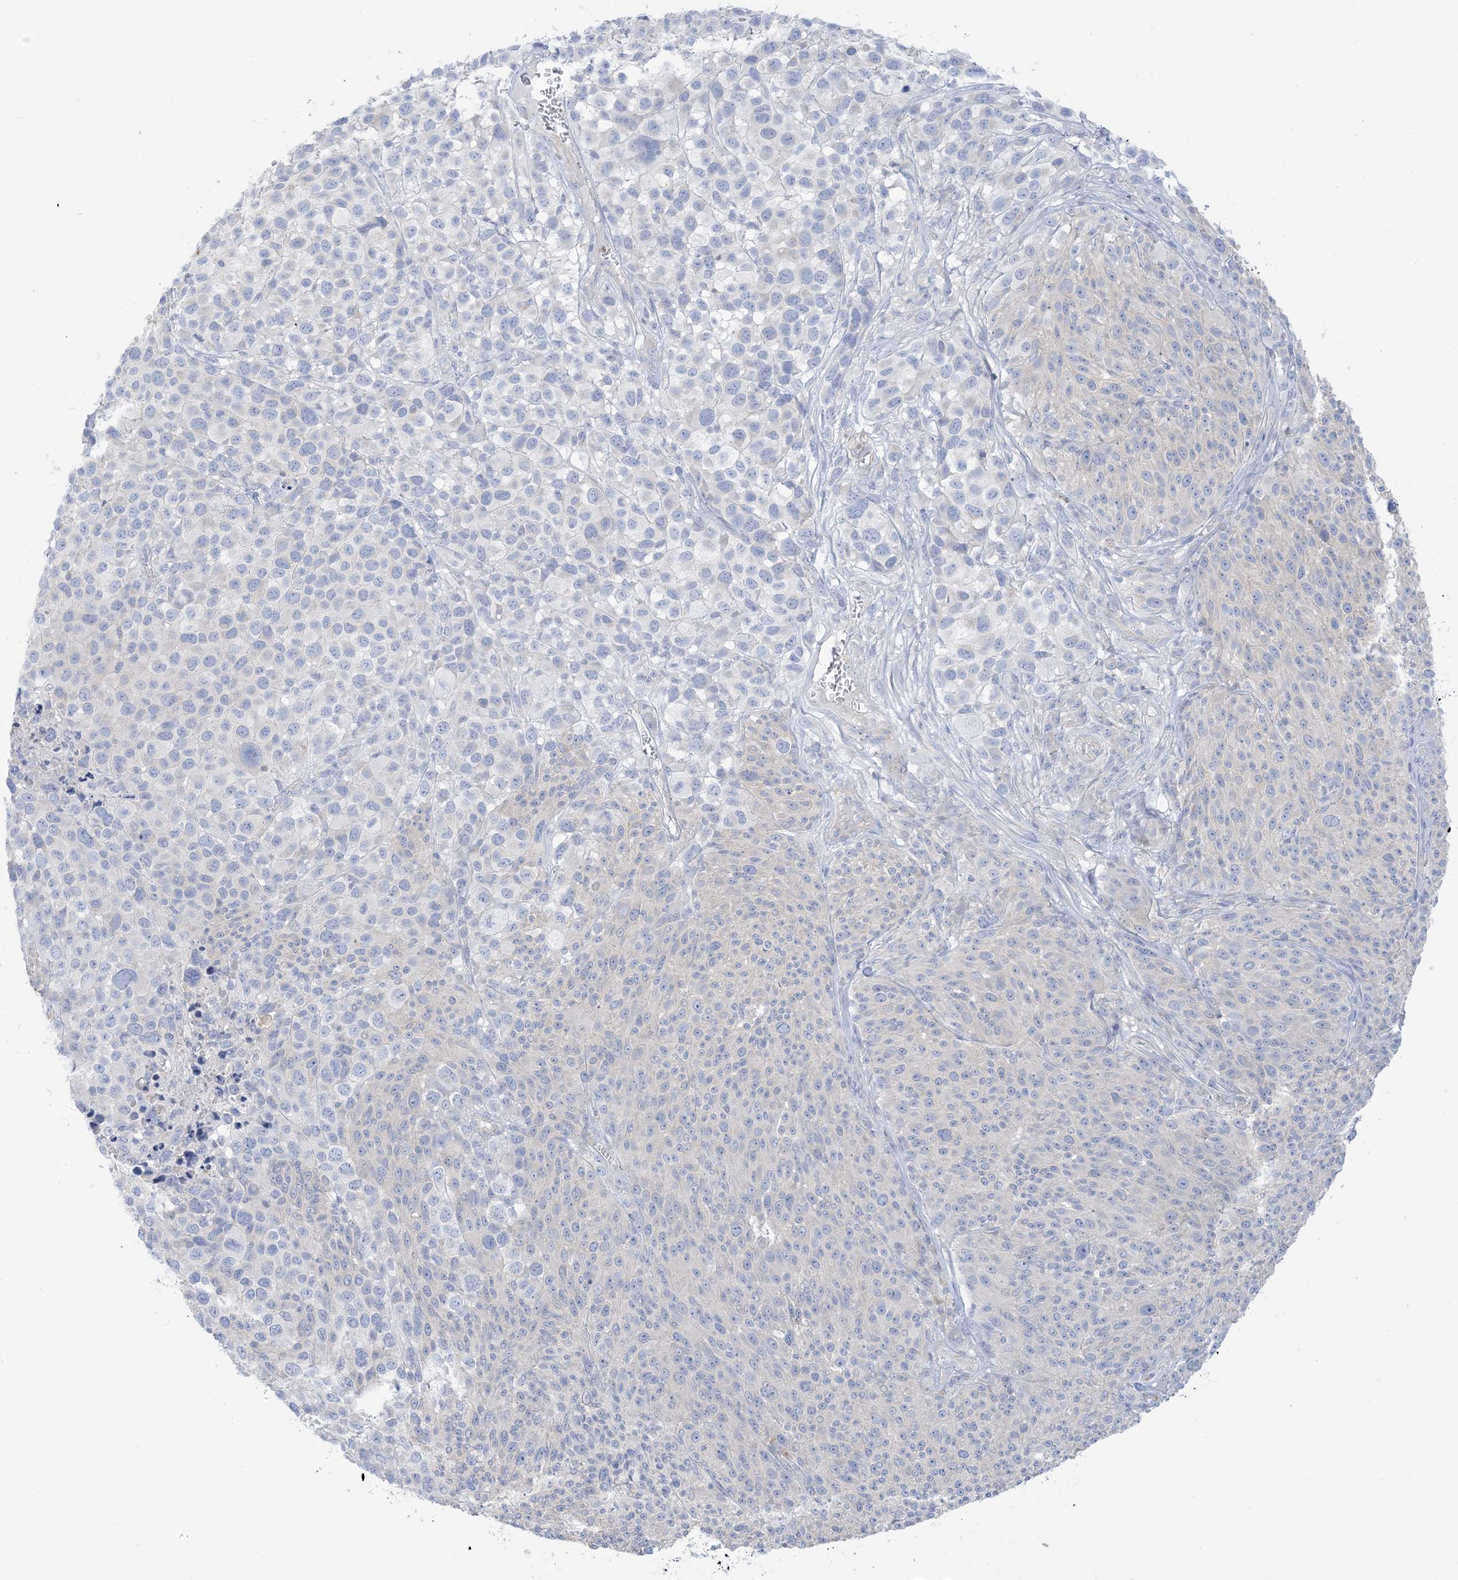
{"staining": {"intensity": "negative", "quantity": "none", "location": "none"}, "tissue": "melanoma", "cell_type": "Tumor cells", "image_type": "cancer", "snomed": [{"axis": "morphology", "description": "Malignant melanoma, NOS"}, {"axis": "topography", "description": "Skin of trunk"}], "caption": "Immunohistochemical staining of malignant melanoma shows no significant staining in tumor cells.", "gene": "MTHFD2L", "patient": {"sex": "male", "age": 71}}